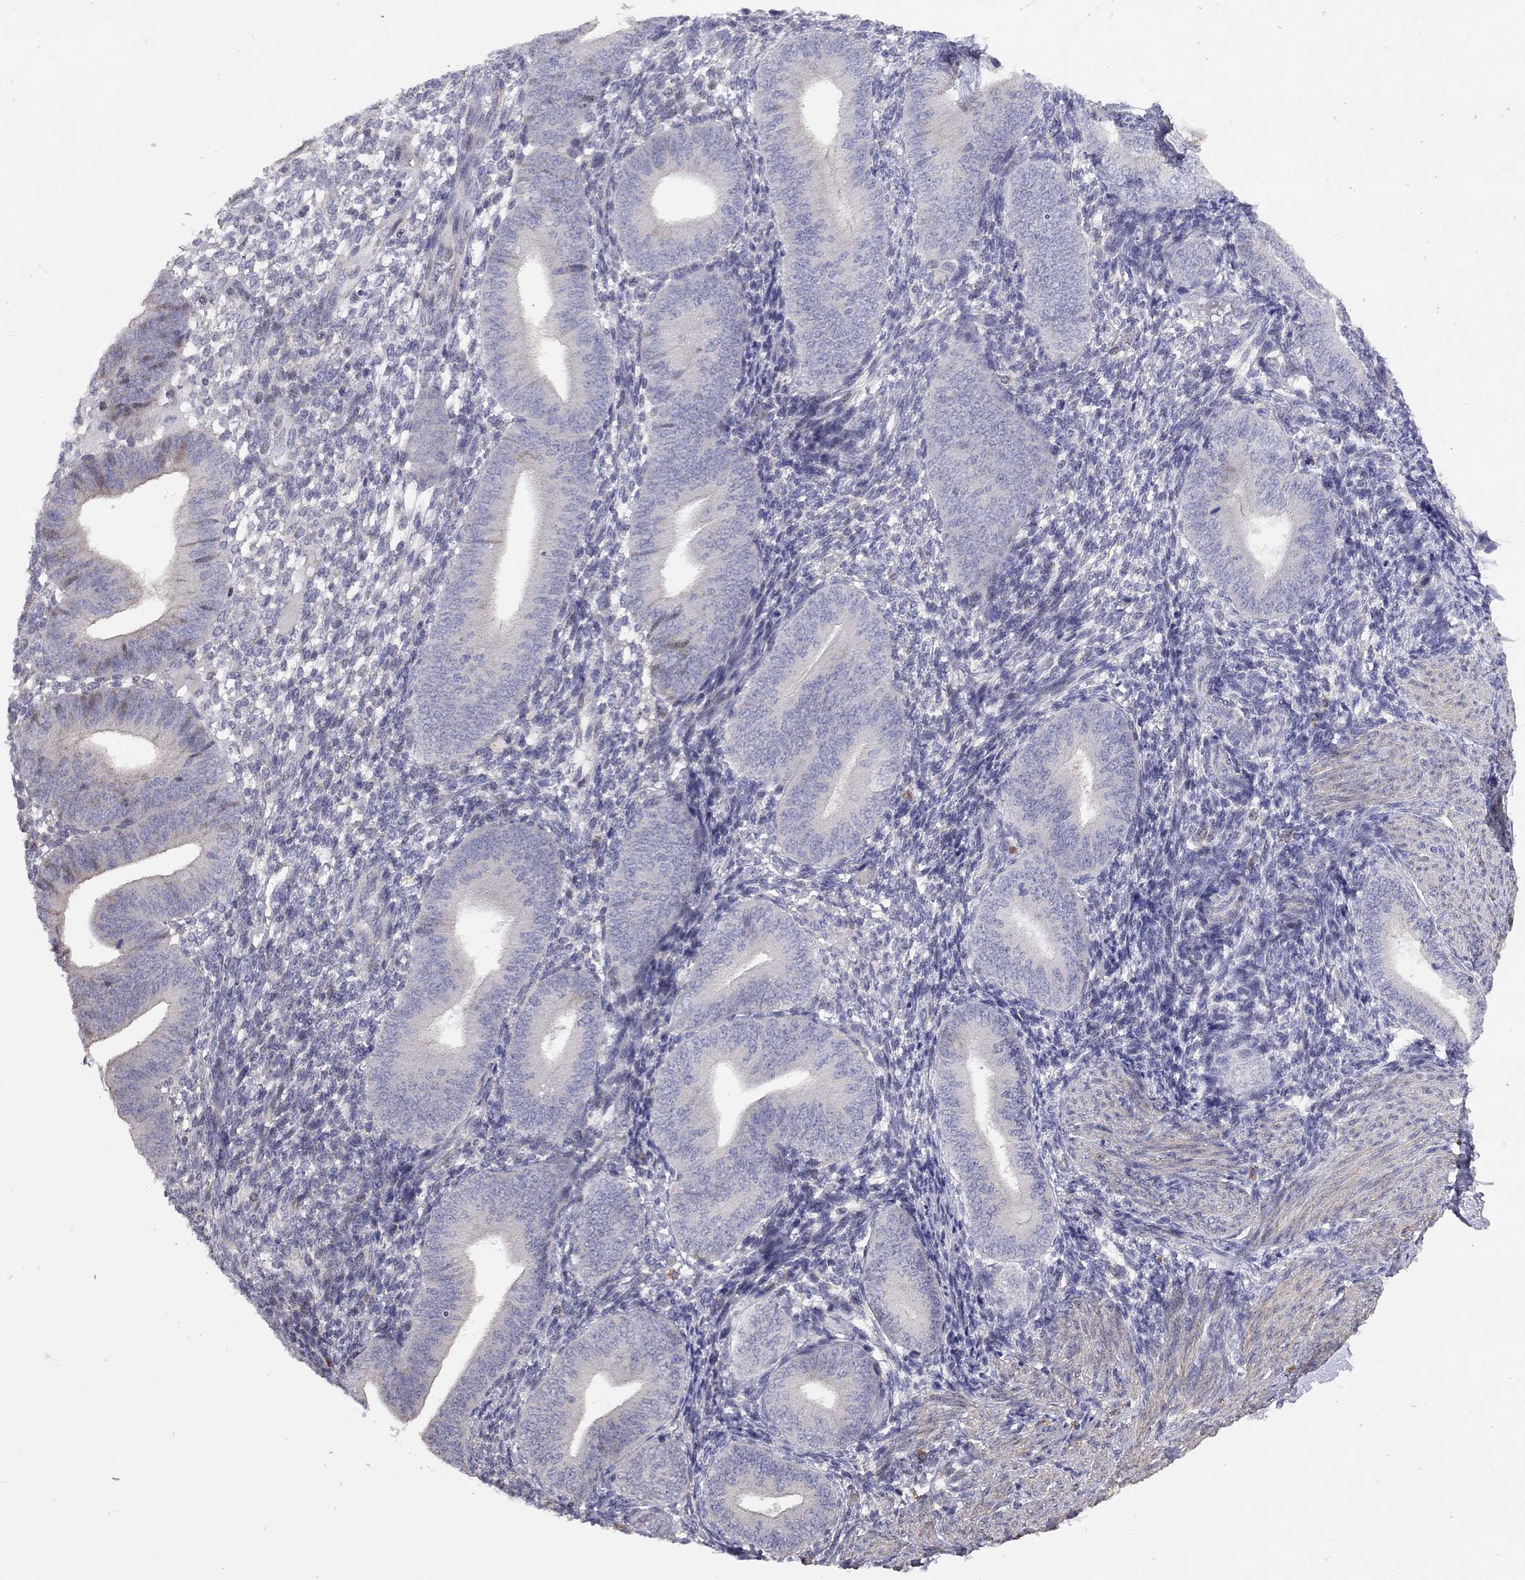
{"staining": {"intensity": "negative", "quantity": "none", "location": "none"}, "tissue": "endometrium", "cell_type": "Cells in endometrial stroma", "image_type": "normal", "snomed": [{"axis": "morphology", "description": "Normal tissue, NOS"}, {"axis": "topography", "description": "Endometrium"}], "caption": "Cells in endometrial stroma show no significant protein positivity in benign endometrium. (DAB (3,3'-diaminobenzidine) IHC visualized using brightfield microscopy, high magnification).", "gene": "SYTL2", "patient": {"sex": "female", "age": 39}}